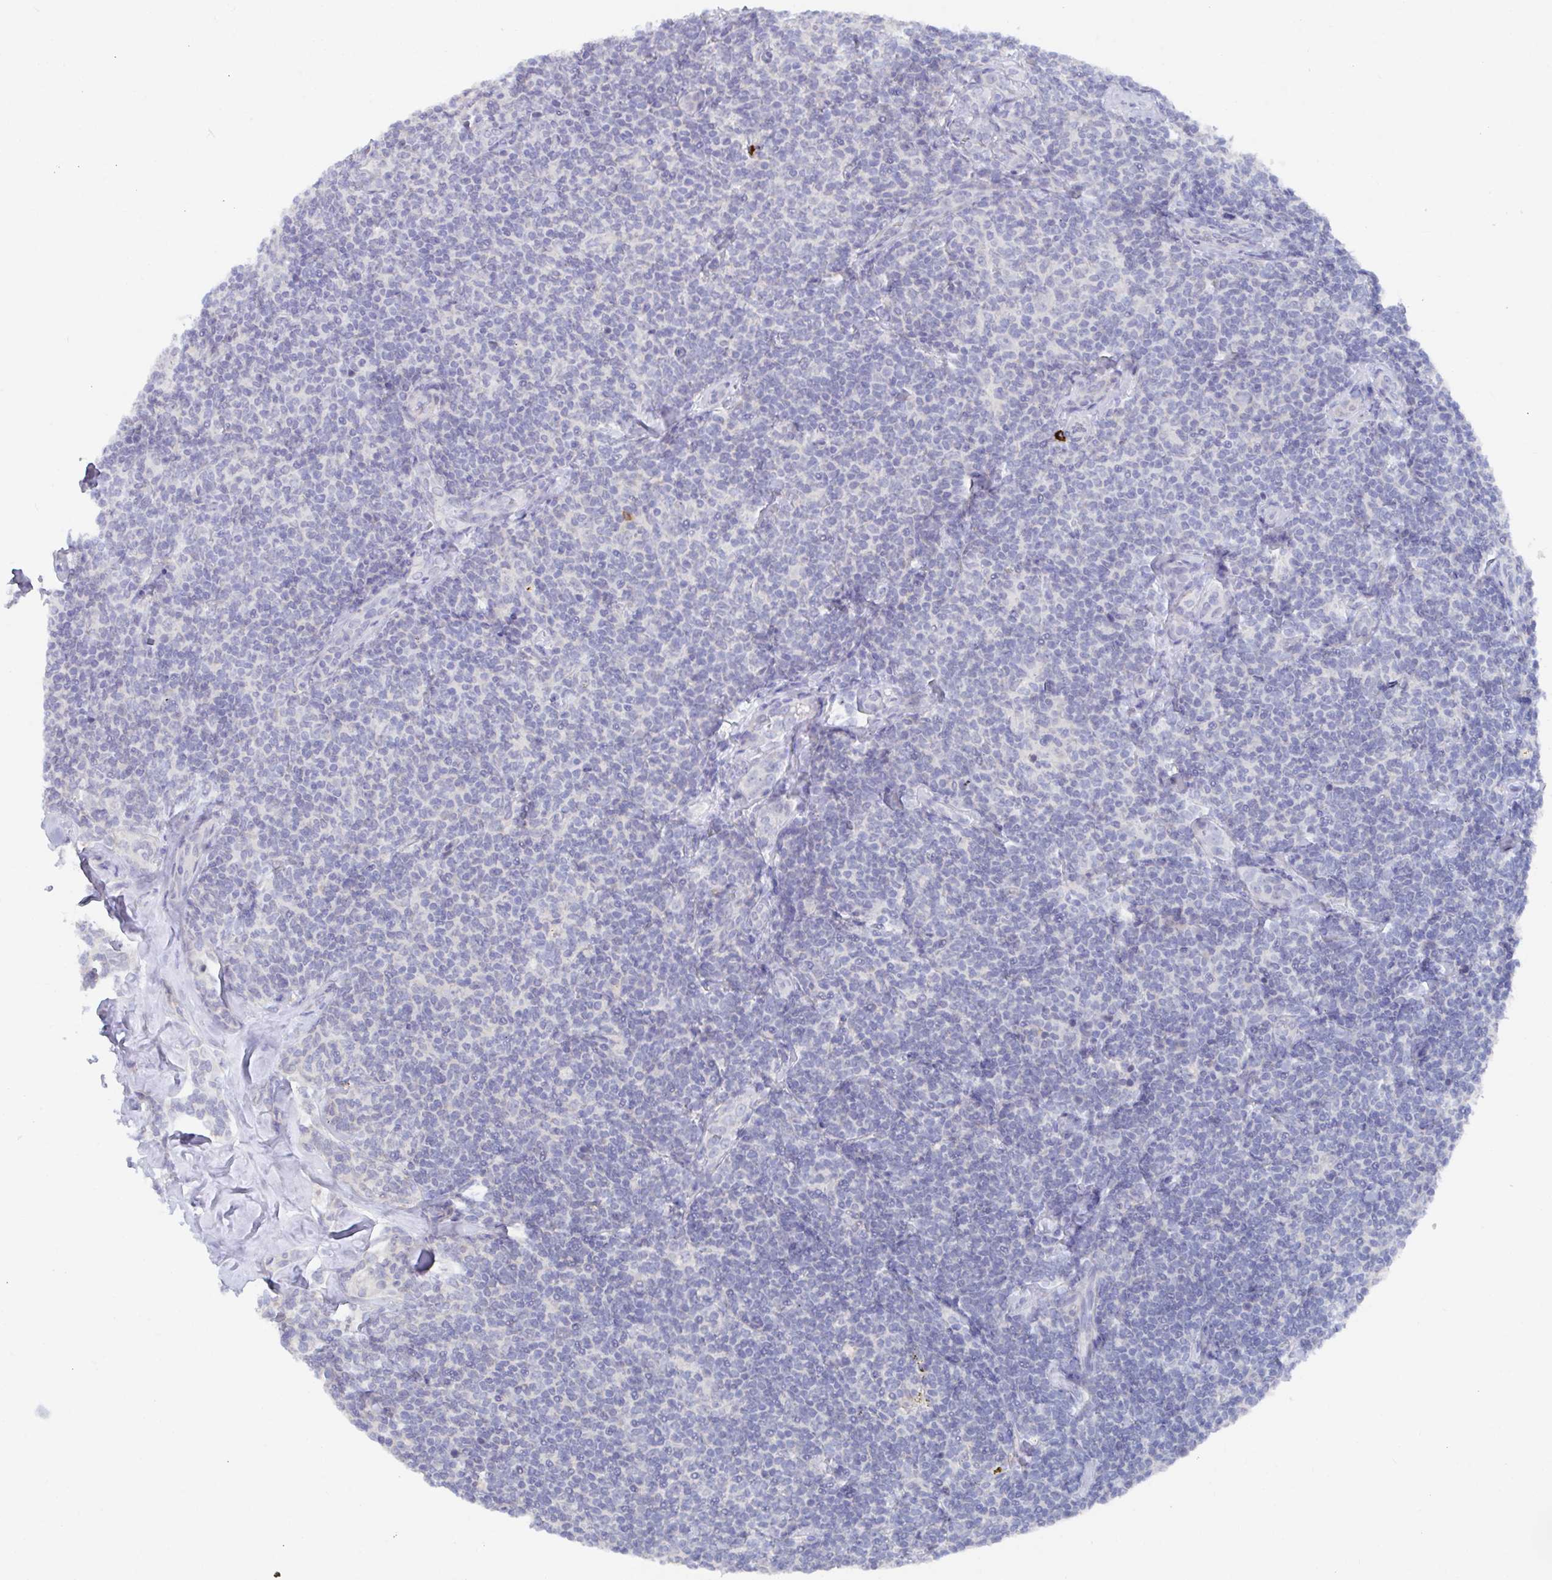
{"staining": {"intensity": "negative", "quantity": "none", "location": "none"}, "tissue": "lymphoma", "cell_type": "Tumor cells", "image_type": "cancer", "snomed": [{"axis": "morphology", "description": "Malignant lymphoma, non-Hodgkin's type, Low grade"}, {"axis": "topography", "description": "Lymph node"}], "caption": "An immunohistochemistry histopathology image of lymphoma is shown. There is no staining in tumor cells of lymphoma. (IHC, brightfield microscopy, high magnification).", "gene": "KCNK5", "patient": {"sex": "female", "age": 56}}